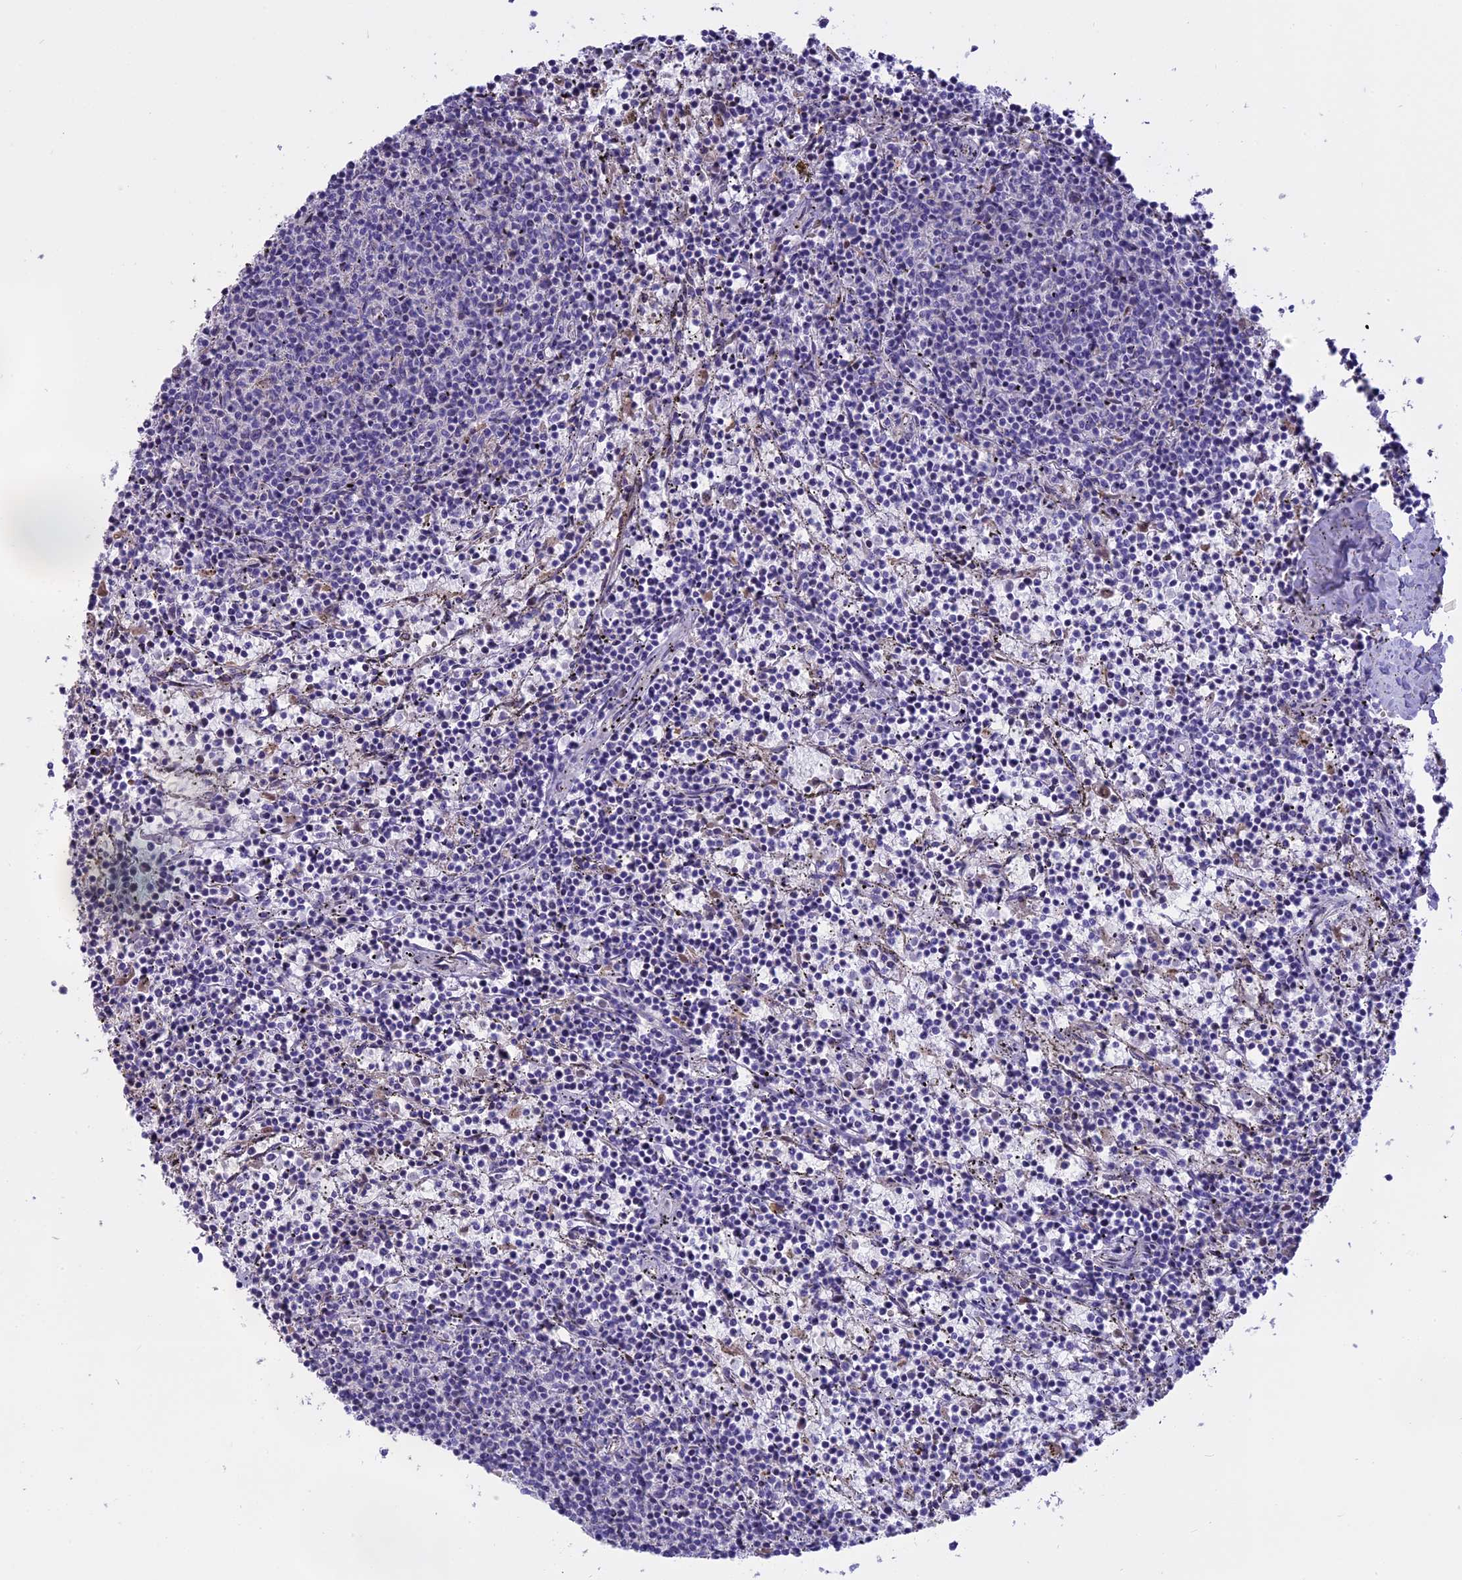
{"staining": {"intensity": "negative", "quantity": "none", "location": "none"}, "tissue": "lymphoma", "cell_type": "Tumor cells", "image_type": "cancer", "snomed": [{"axis": "morphology", "description": "Malignant lymphoma, non-Hodgkin's type, Low grade"}, {"axis": "topography", "description": "Spleen"}], "caption": "Tumor cells are negative for brown protein staining in lymphoma.", "gene": "WFDC2", "patient": {"sex": "female", "age": 50}}